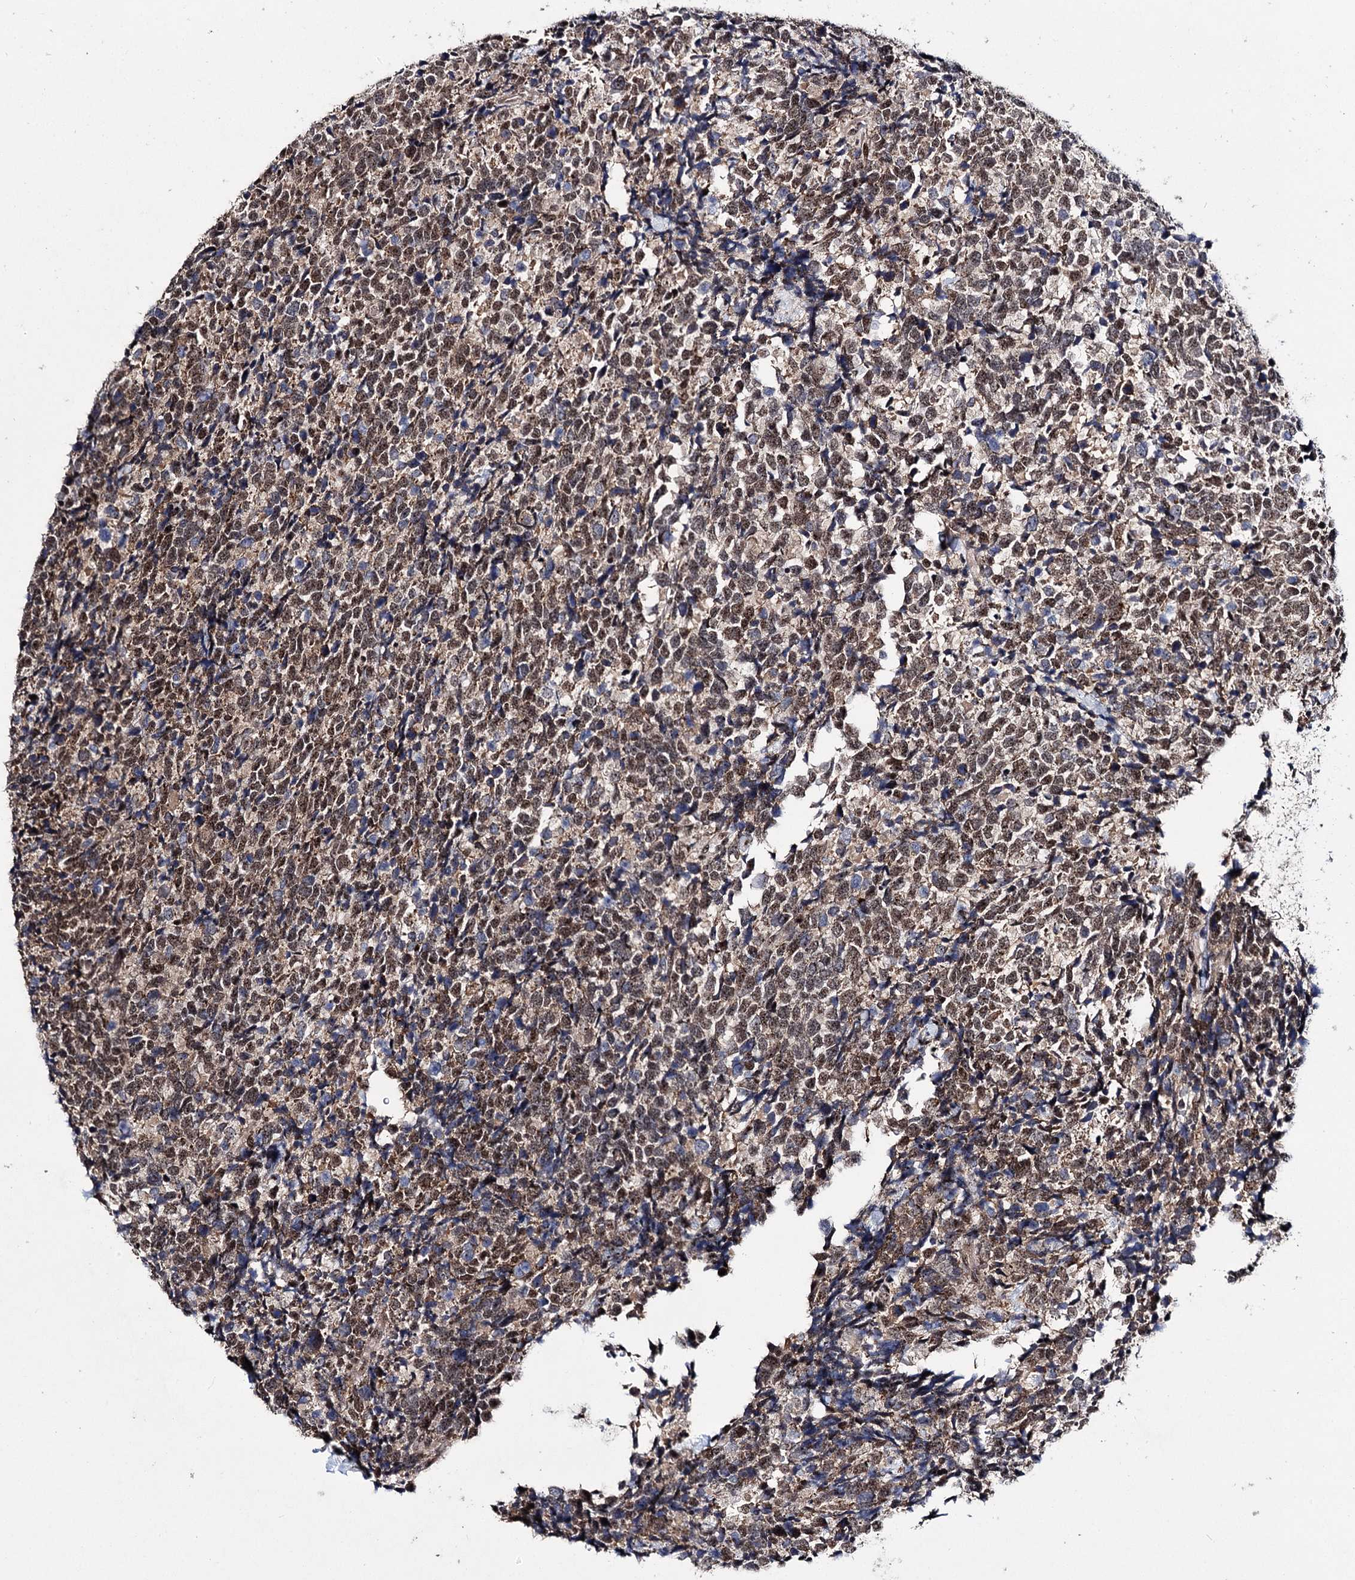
{"staining": {"intensity": "moderate", "quantity": ">75%", "location": "cytoplasmic/membranous,nuclear"}, "tissue": "urothelial cancer", "cell_type": "Tumor cells", "image_type": "cancer", "snomed": [{"axis": "morphology", "description": "Urothelial carcinoma, High grade"}, {"axis": "topography", "description": "Urinary bladder"}], "caption": "Moderate cytoplasmic/membranous and nuclear positivity is present in approximately >75% of tumor cells in urothelial cancer. The staining was performed using DAB (3,3'-diaminobenzidine), with brown indicating positive protein expression. Nuclei are stained blue with hematoxylin.", "gene": "MKNK2", "patient": {"sex": "female", "age": 82}}